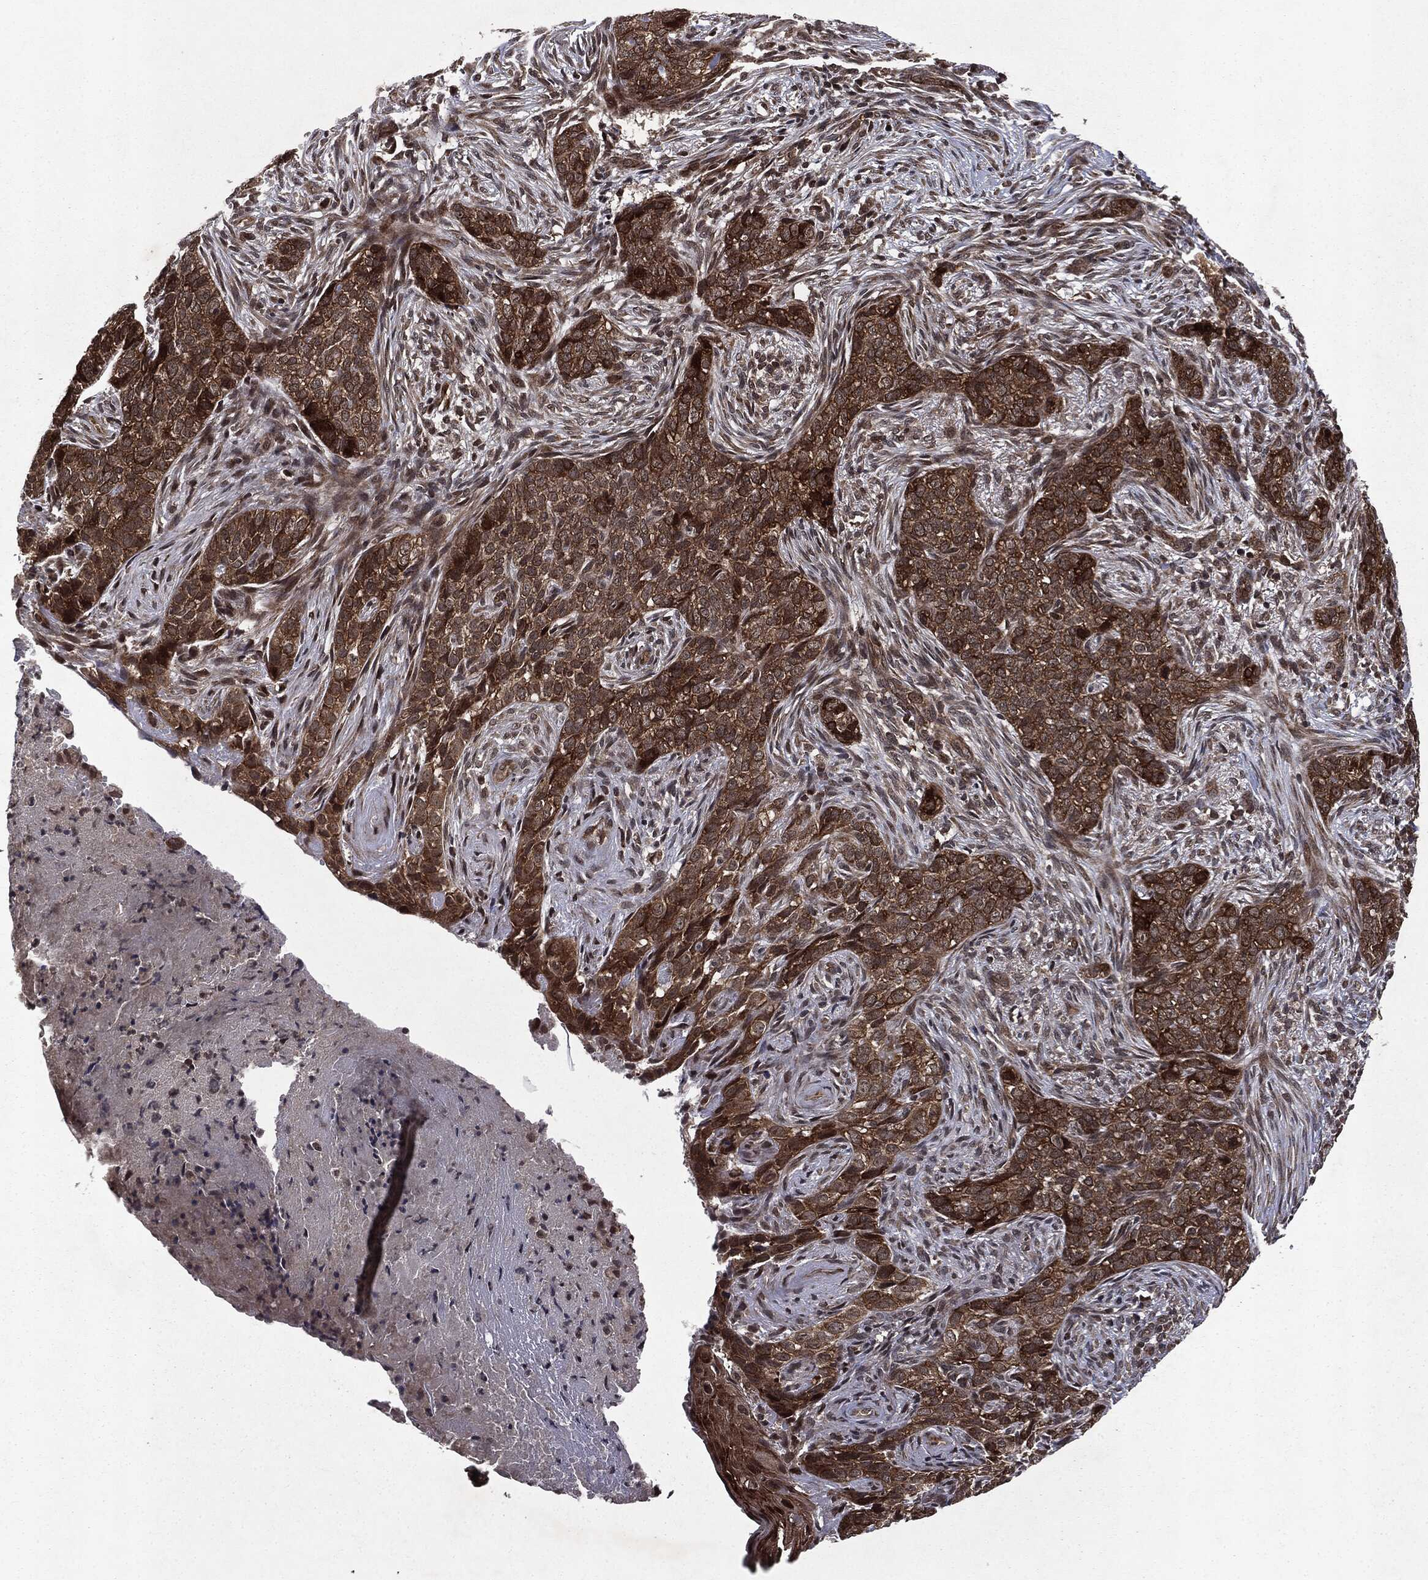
{"staining": {"intensity": "strong", "quantity": ">75%", "location": "cytoplasmic/membranous,nuclear"}, "tissue": "skin cancer", "cell_type": "Tumor cells", "image_type": "cancer", "snomed": [{"axis": "morphology", "description": "Squamous cell carcinoma, NOS"}, {"axis": "topography", "description": "Skin"}], "caption": "A high amount of strong cytoplasmic/membranous and nuclear staining is present in about >75% of tumor cells in skin cancer (squamous cell carcinoma) tissue. Using DAB (brown) and hematoxylin (blue) stains, captured at high magnification using brightfield microscopy.", "gene": "STAU2", "patient": {"sex": "male", "age": 88}}